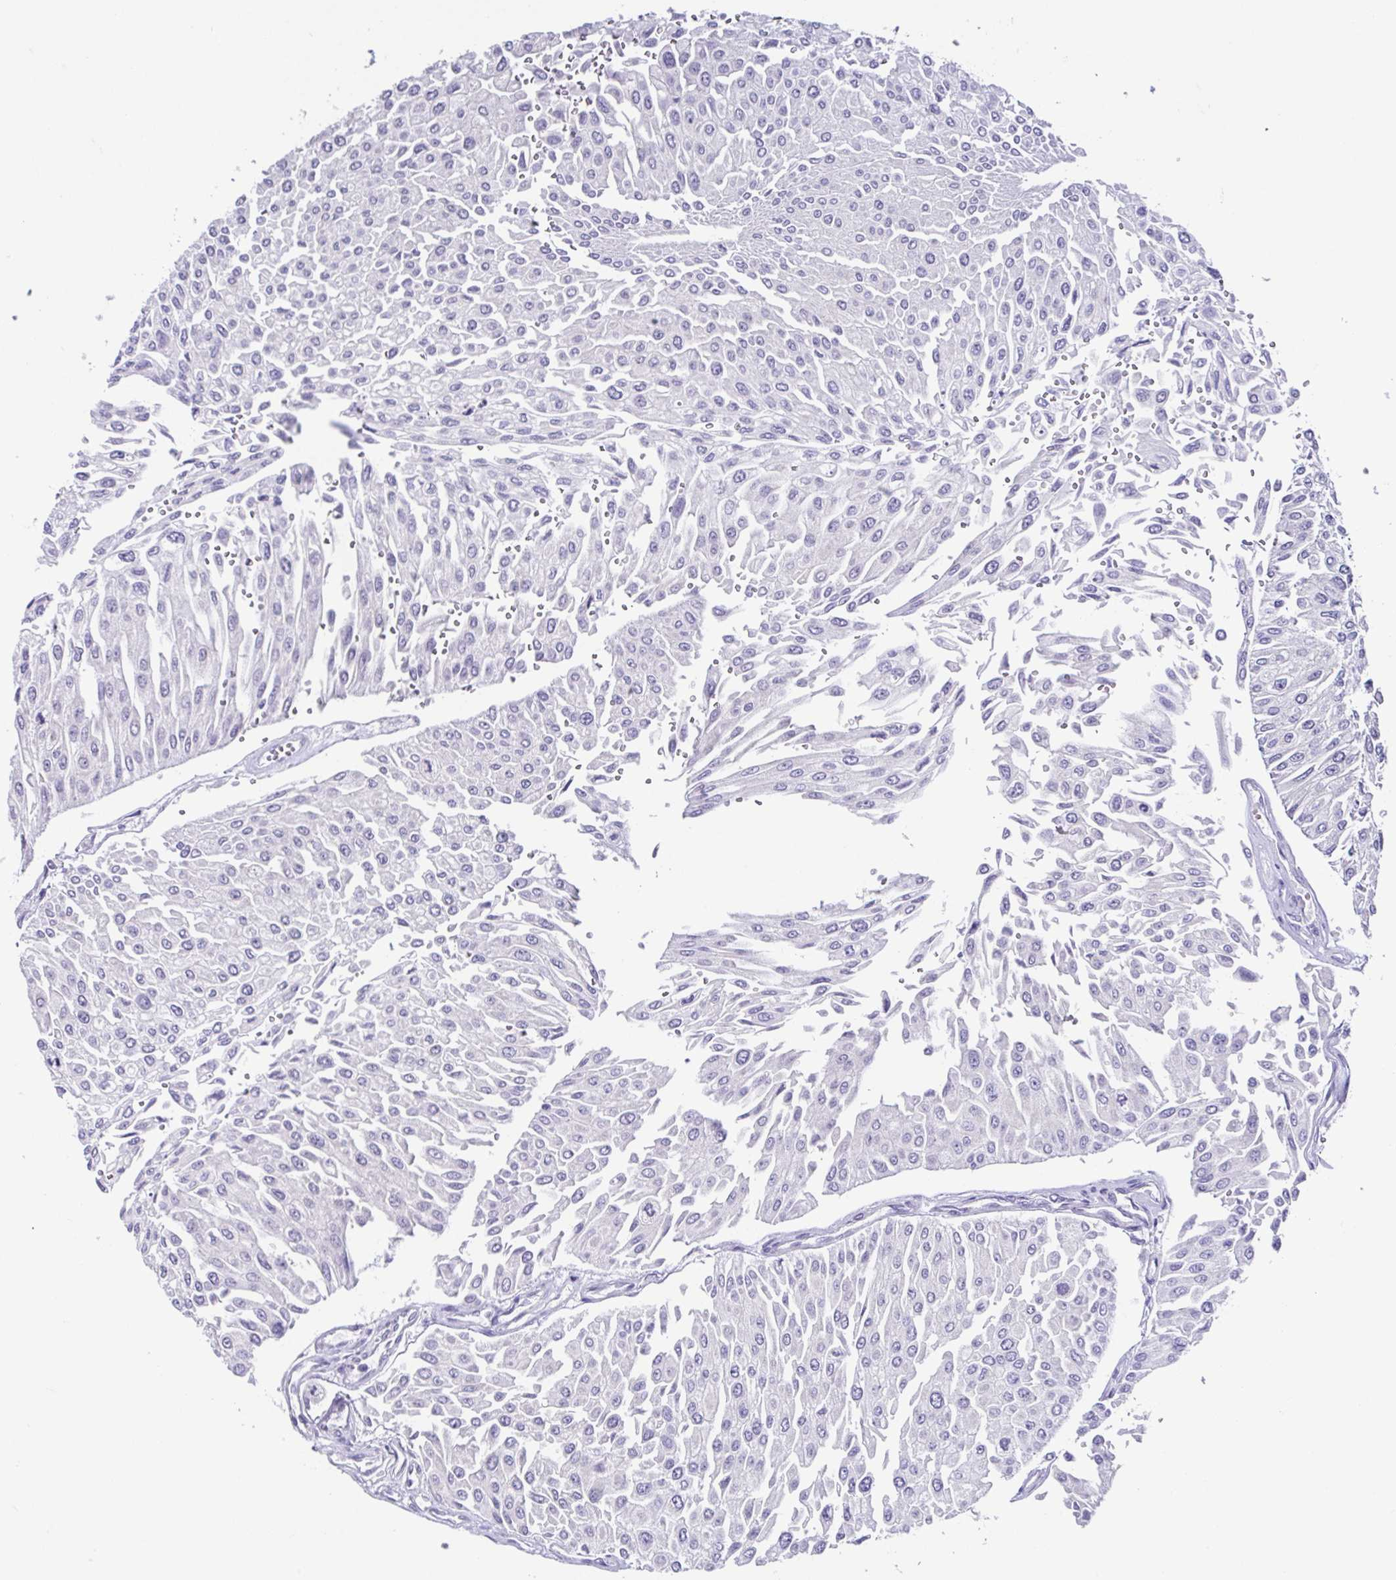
{"staining": {"intensity": "negative", "quantity": "none", "location": "none"}, "tissue": "urothelial cancer", "cell_type": "Tumor cells", "image_type": "cancer", "snomed": [{"axis": "morphology", "description": "Urothelial carcinoma, NOS"}, {"axis": "topography", "description": "Urinary bladder"}], "caption": "The histopathology image demonstrates no staining of tumor cells in urothelial cancer. (Stains: DAB immunohistochemistry (IHC) with hematoxylin counter stain, Microscopy: brightfield microscopy at high magnification).", "gene": "RDH11", "patient": {"sex": "male", "age": 67}}